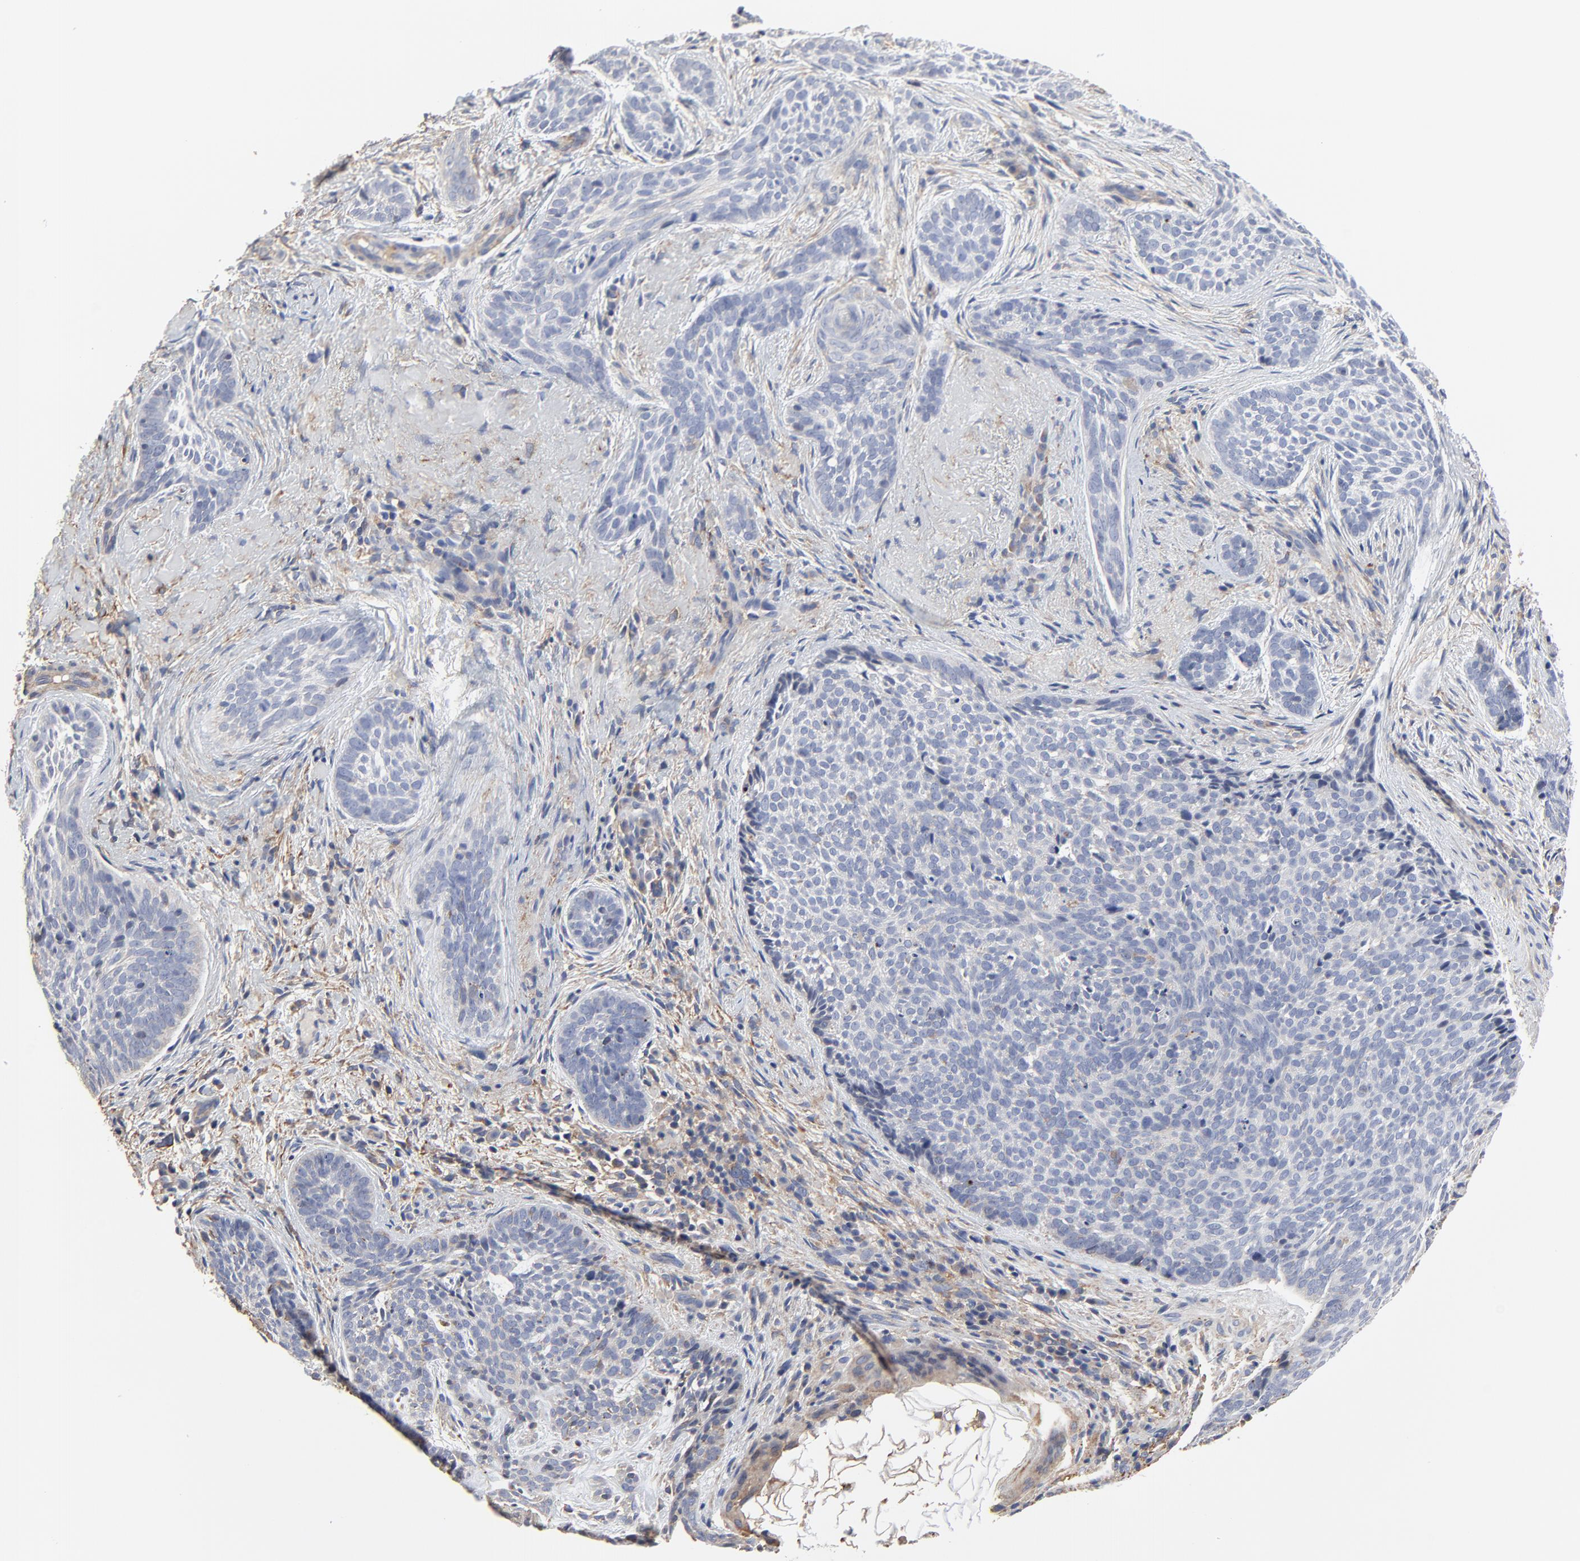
{"staining": {"intensity": "negative", "quantity": "none", "location": "none"}, "tissue": "skin cancer", "cell_type": "Tumor cells", "image_type": "cancer", "snomed": [{"axis": "morphology", "description": "Basal cell carcinoma"}, {"axis": "topography", "description": "Skin"}], "caption": "Human basal cell carcinoma (skin) stained for a protein using IHC reveals no staining in tumor cells.", "gene": "NXF3", "patient": {"sex": "male", "age": 91}}